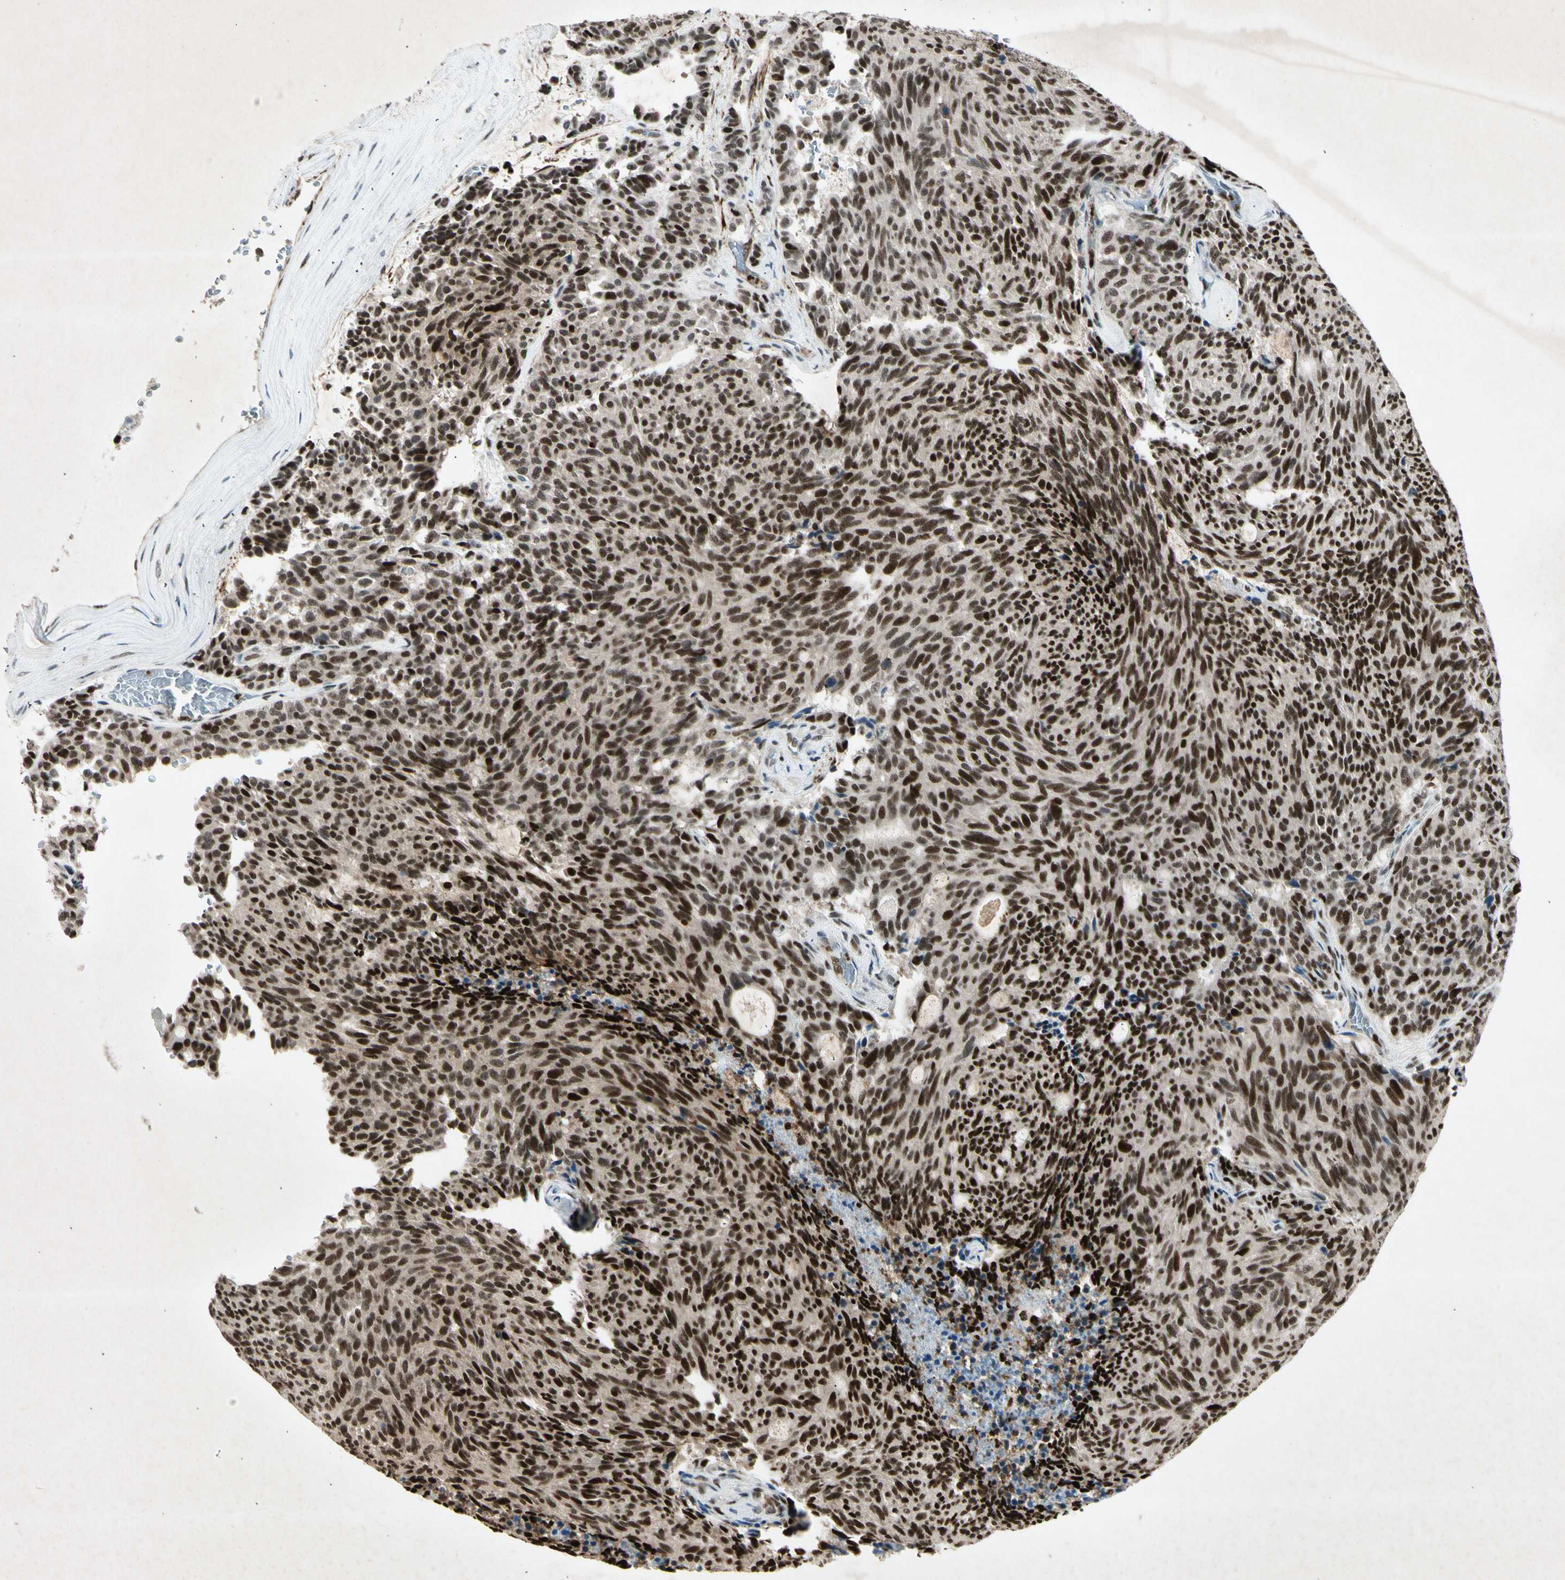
{"staining": {"intensity": "strong", "quantity": ">75%", "location": "nuclear"}, "tissue": "carcinoid", "cell_type": "Tumor cells", "image_type": "cancer", "snomed": [{"axis": "morphology", "description": "Carcinoid, malignant, NOS"}, {"axis": "topography", "description": "Pancreas"}], "caption": "Immunohistochemistry photomicrograph of neoplastic tissue: carcinoid stained using IHC reveals high levels of strong protein expression localized specifically in the nuclear of tumor cells, appearing as a nuclear brown color.", "gene": "RNF43", "patient": {"sex": "female", "age": 54}}